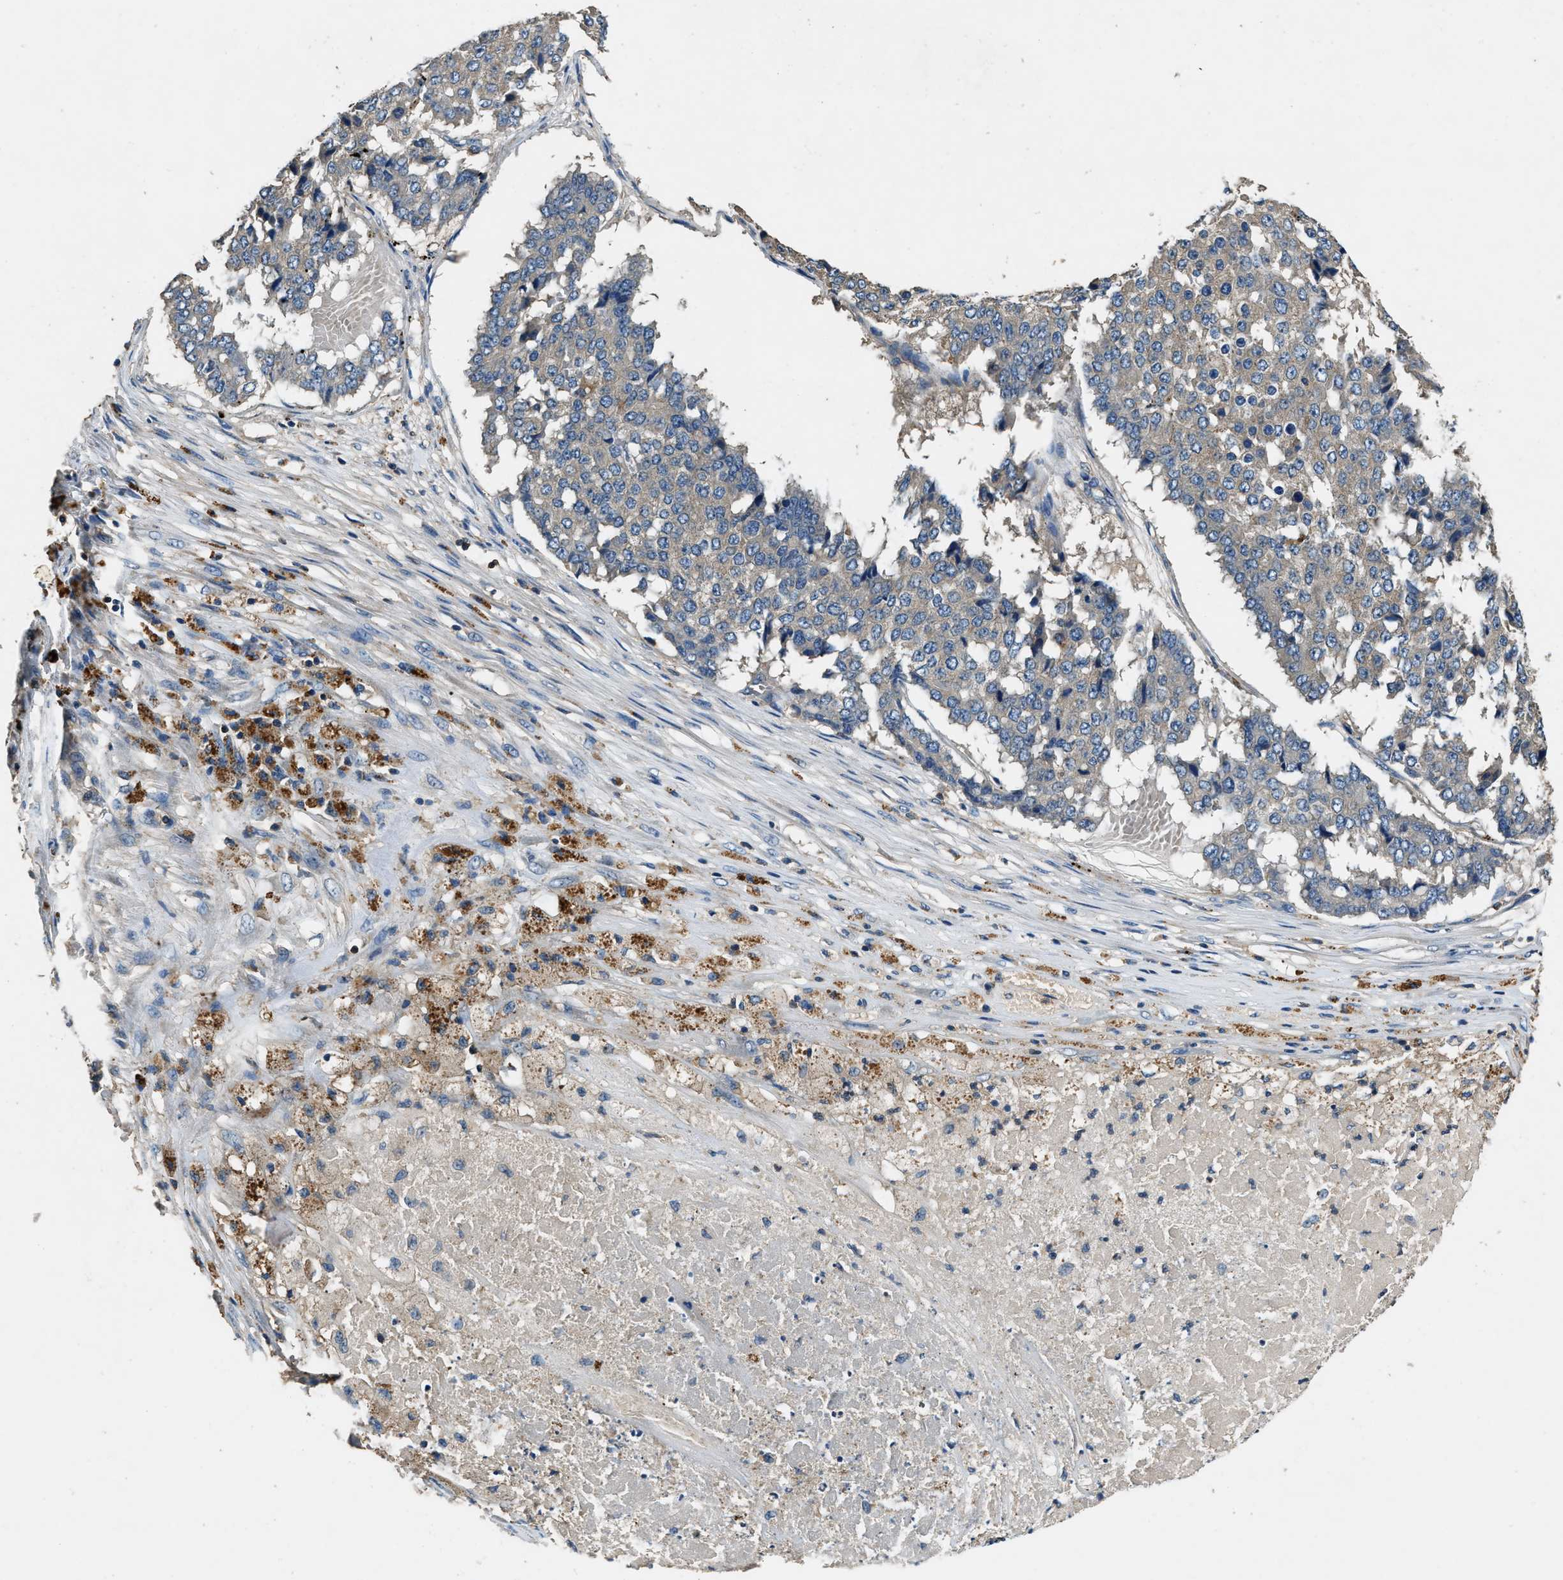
{"staining": {"intensity": "weak", "quantity": "<25%", "location": "cytoplasmic/membranous"}, "tissue": "pancreatic cancer", "cell_type": "Tumor cells", "image_type": "cancer", "snomed": [{"axis": "morphology", "description": "Adenocarcinoma, NOS"}, {"axis": "topography", "description": "Pancreas"}], "caption": "Image shows no significant protein staining in tumor cells of adenocarcinoma (pancreatic).", "gene": "BLOC1S1", "patient": {"sex": "male", "age": 50}}